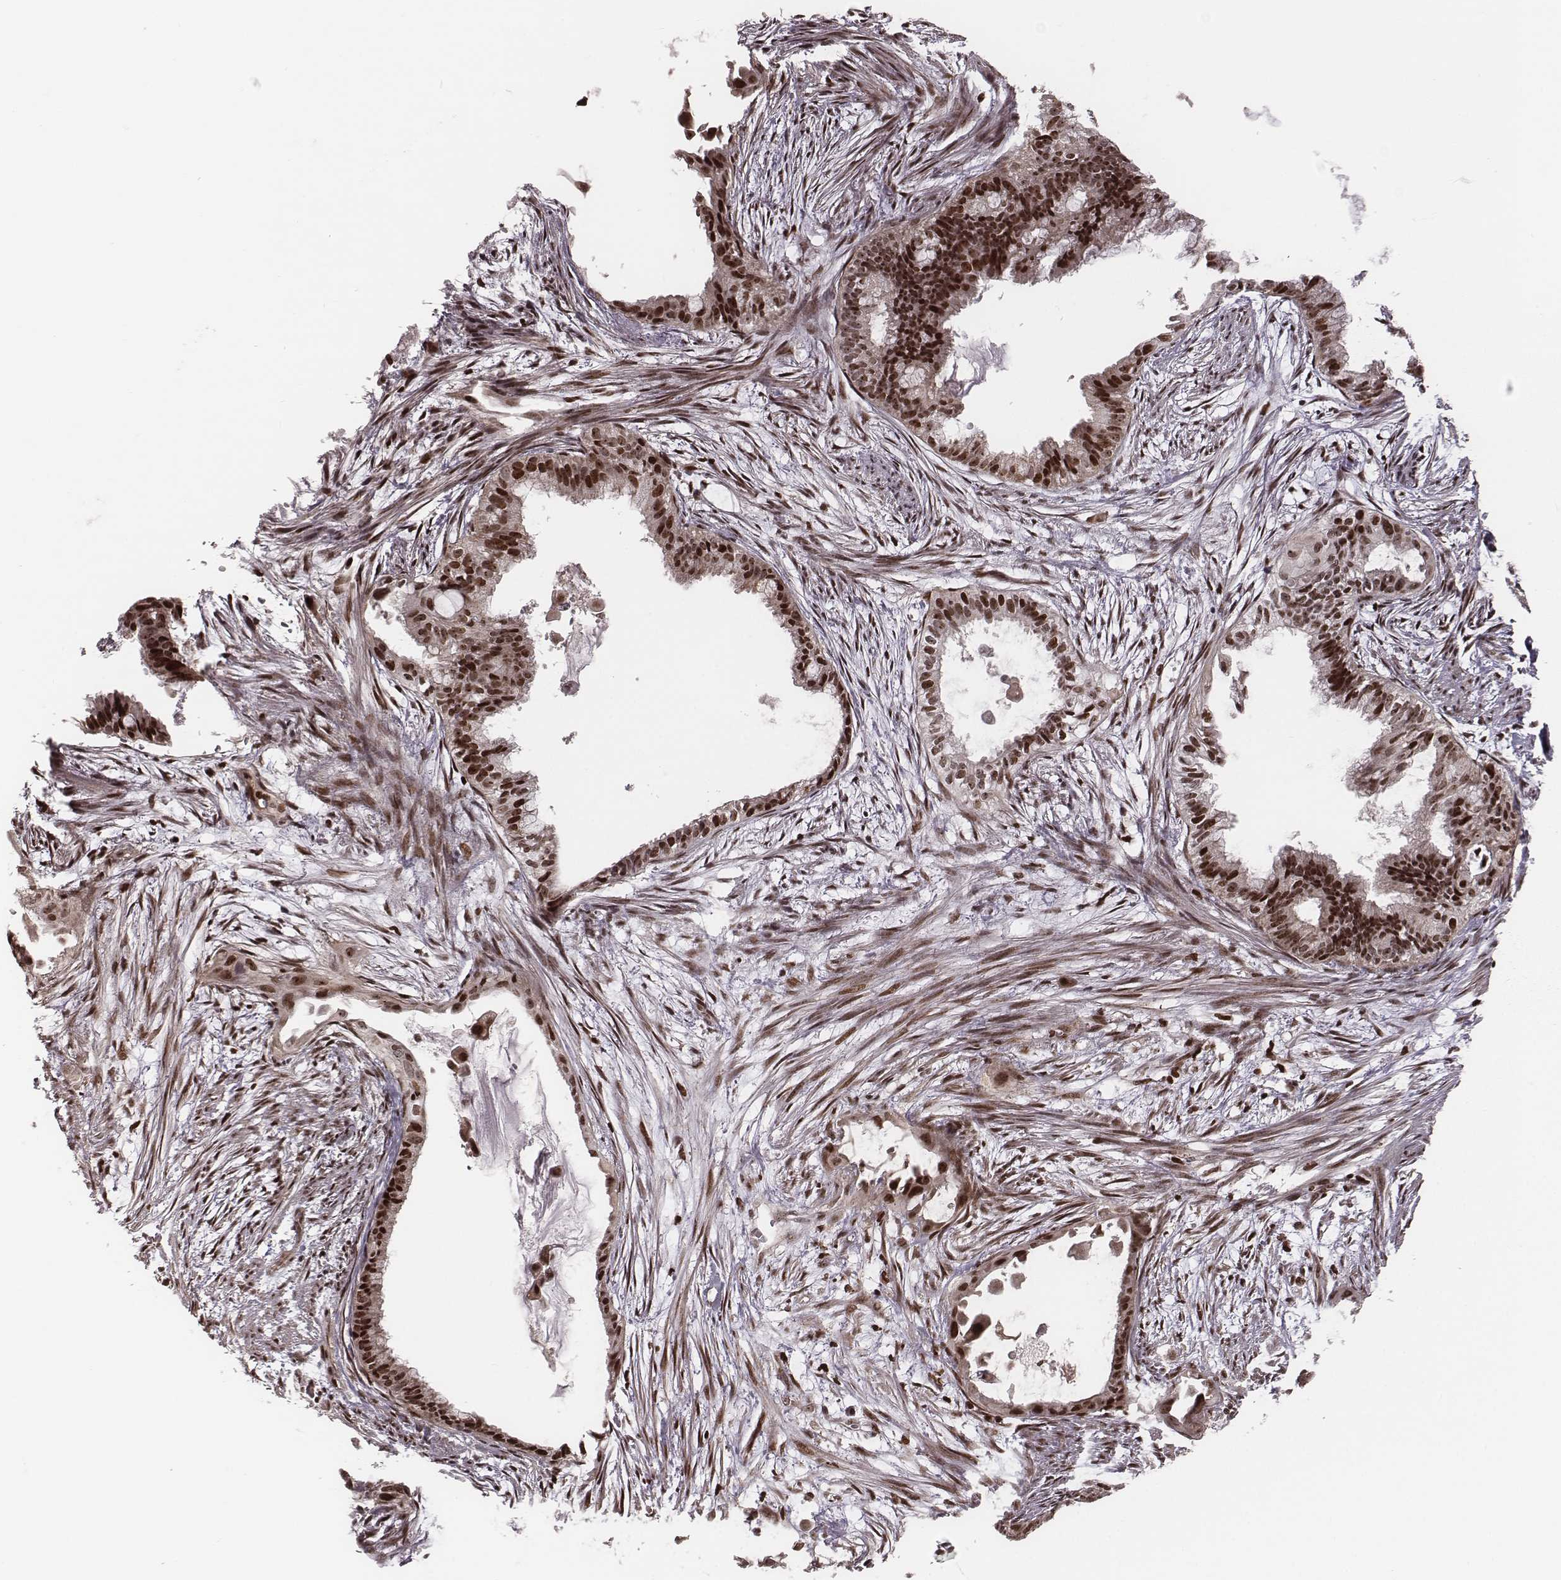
{"staining": {"intensity": "moderate", "quantity": ">75%", "location": "nuclear"}, "tissue": "endometrial cancer", "cell_type": "Tumor cells", "image_type": "cancer", "snomed": [{"axis": "morphology", "description": "Adenocarcinoma, NOS"}, {"axis": "topography", "description": "Endometrium"}], "caption": "Tumor cells exhibit medium levels of moderate nuclear positivity in approximately >75% of cells in endometrial cancer.", "gene": "VRK3", "patient": {"sex": "female", "age": 86}}